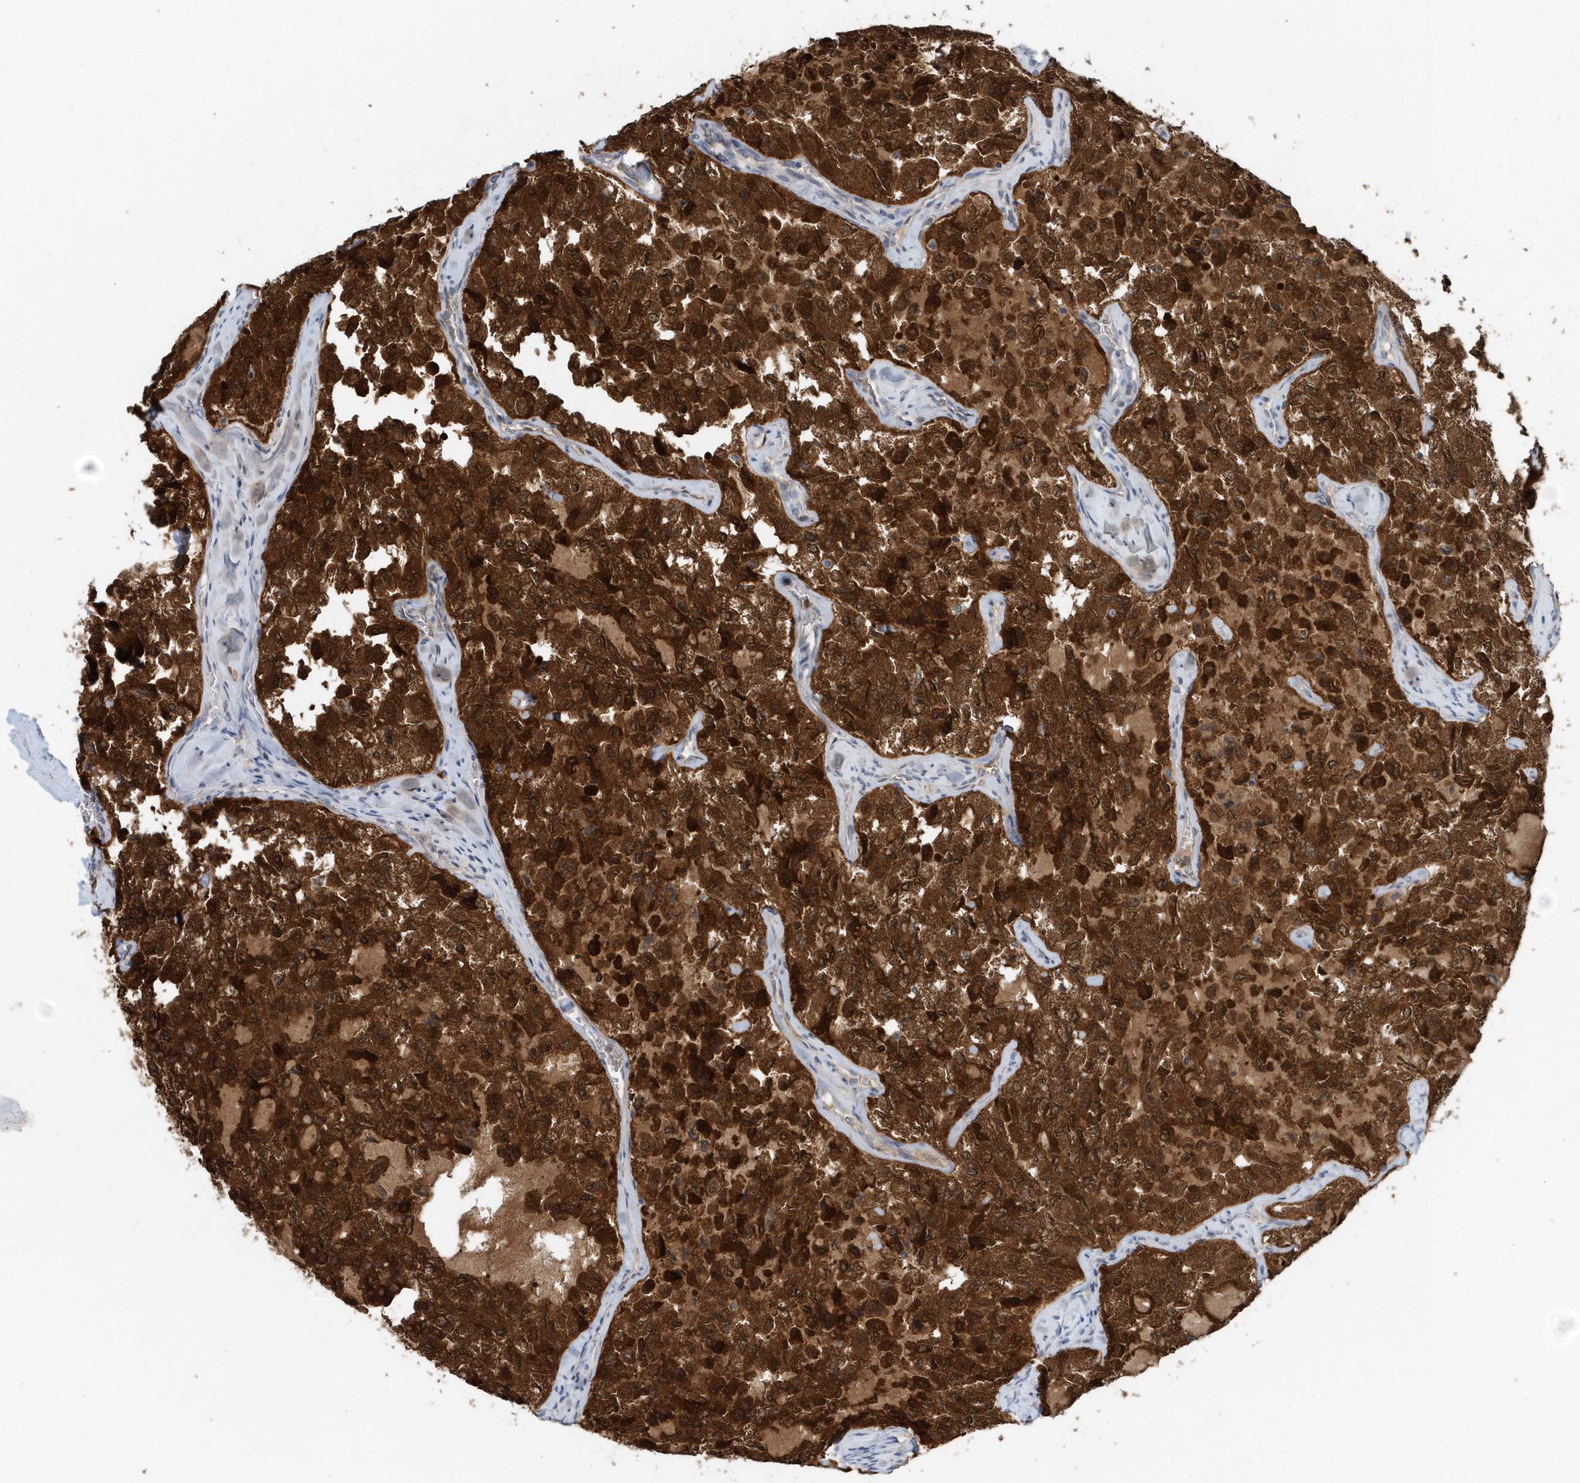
{"staining": {"intensity": "strong", "quantity": ">75%", "location": "cytoplasmic/membranous,nuclear"}, "tissue": "thyroid cancer", "cell_type": "Tumor cells", "image_type": "cancer", "snomed": [{"axis": "morphology", "description": "Follicular adenoma carcinoma, NOS"}, {"axis": "topography", "description": "Thyroid gland"}], "caption": "High-power microscopy captured an immunohistochemistry (IHC) histopathology image of thyroid cancer (follicular adenoma carcinoma), revealing strong cytoplasmic/membranous and nuclear staining in approximately >75% of tumor cells. (Stains: DAB (3,3'-diaminobenzidine) in brown, nuclei in blue, Microscopy: brightfield microscopy at high magnification).", "gene": "PFN2", "patient": {"sex": "male", "age": 75}}